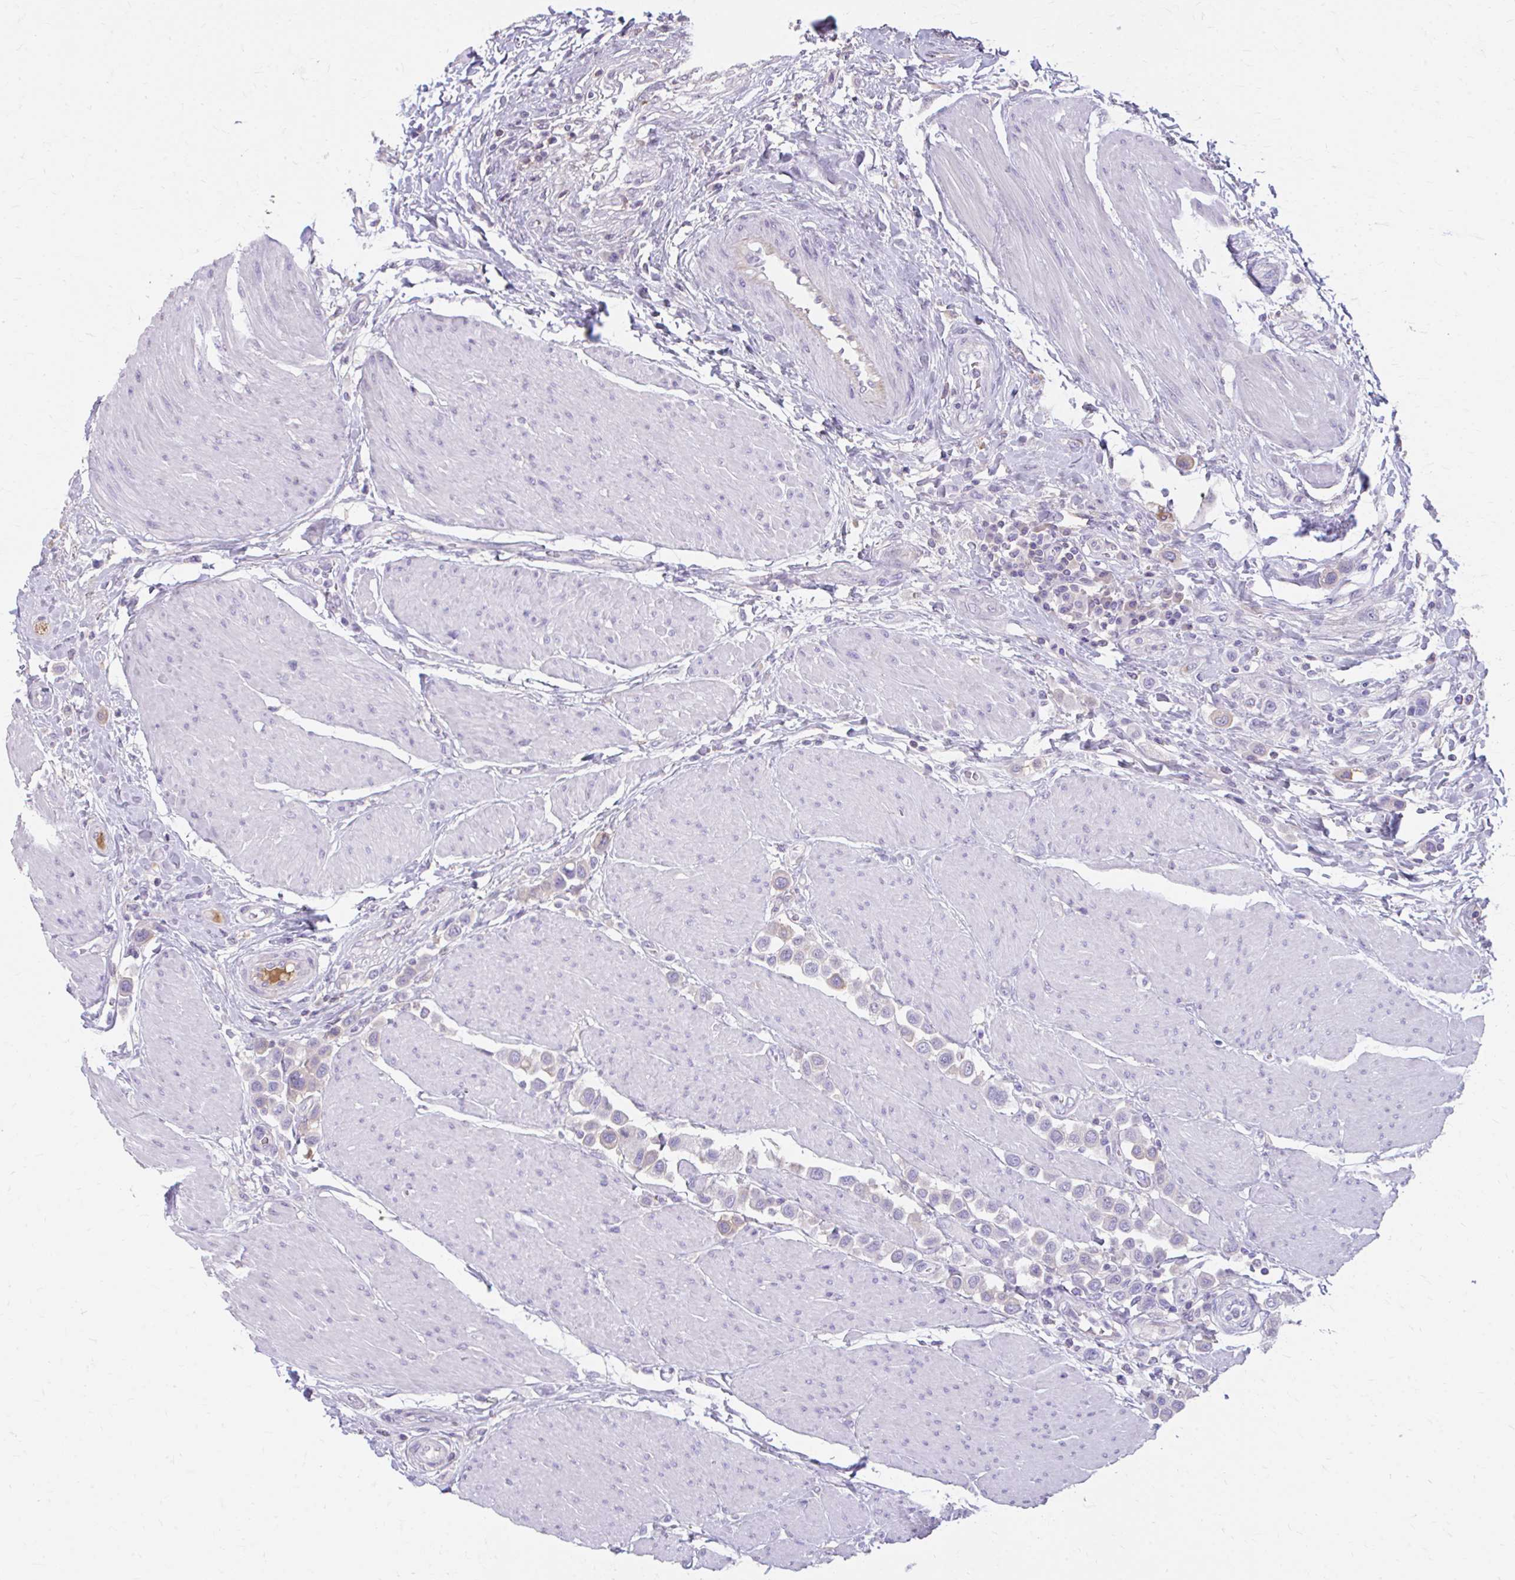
{"staining": {"intensity": "negative", "quantity": "none", "location": "none"}, "tissue": "urothelial cancer", "cell_type": "Tumor cells", "image_type": "cancer", "snomed": [{"axis": "morphology", "description": "Urothelial carcinoma, High grade"}, {"axis": "topography", "description": "Urinary bladder"}], "caption": "Immunohistochemistry (IHC) histopathology image of neoplastic tissue: high-grade urothelial carcinoma stained with DAB (3,3'-diaminobenzidine) demonstrates no significant protein positivity in tumor cells.", "gene": "CFH", "patient": {"sex": "male", "age": 50}}